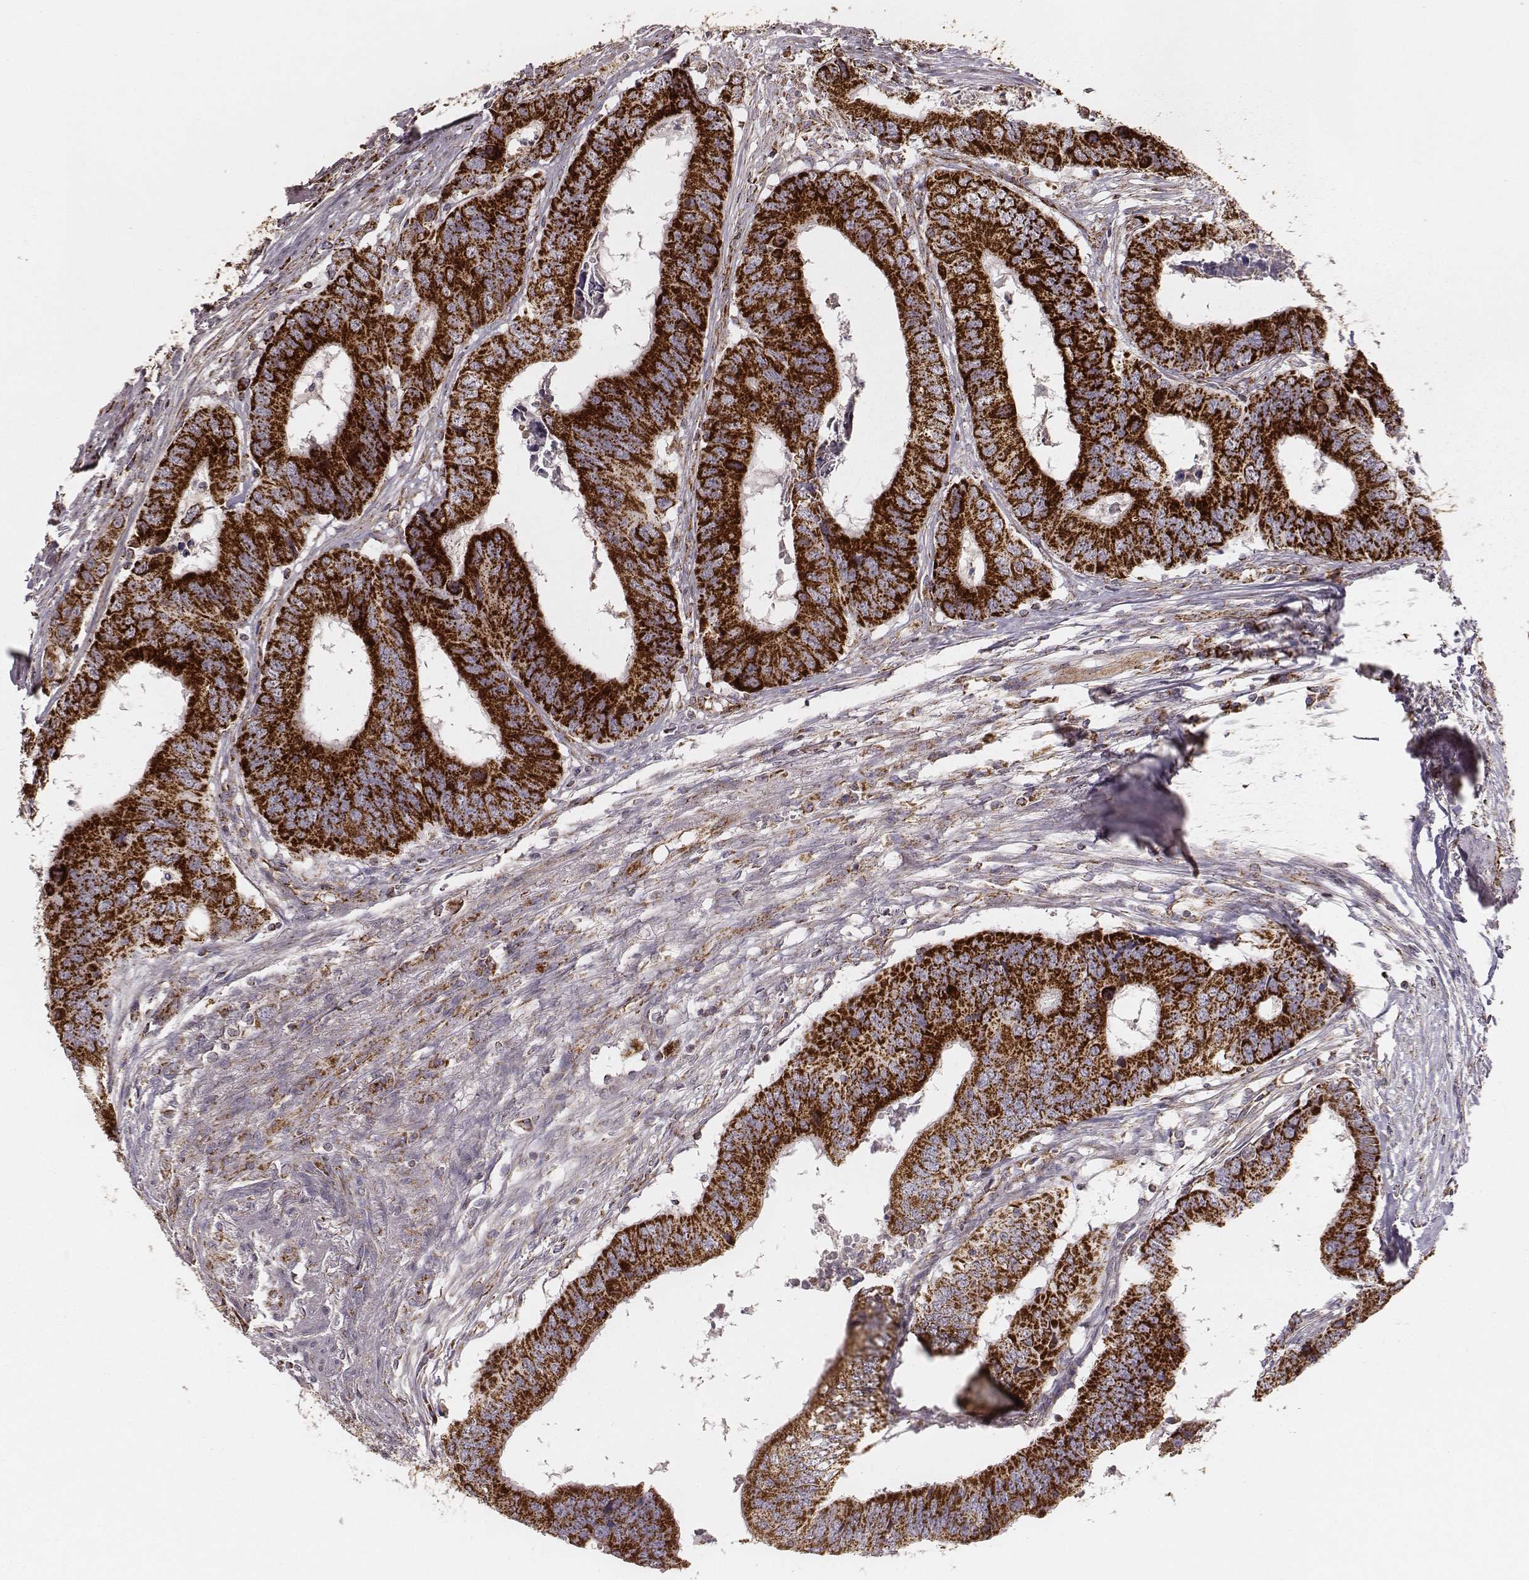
{"staining": {"intensity": "strong", "quantity": ">75%", "location": "cytoplasmic/membranous"}, "tissue": "colorectal cancer", "cell_type": "Tumor cells", "image_type": "cancer", "snomed": [{"axis": "morphology", "description": "Adenocarcinoma, NOS"}, {"axis": "topography", "description": "Colon"}], "caption": "IHC staining of colorectal adenocarcinoma, which shows high levels of strong cytoplasmic/membranous staining in about >75% of tumor cells indicating strong cytoplasmic/membranous protein expression. The staining was performed using DAB (brown) for protein detection and nuclei were counterstained in hematoxylin (blue).", "gene": "TUFM", "patient": {"sex": "male", "age": 53}}